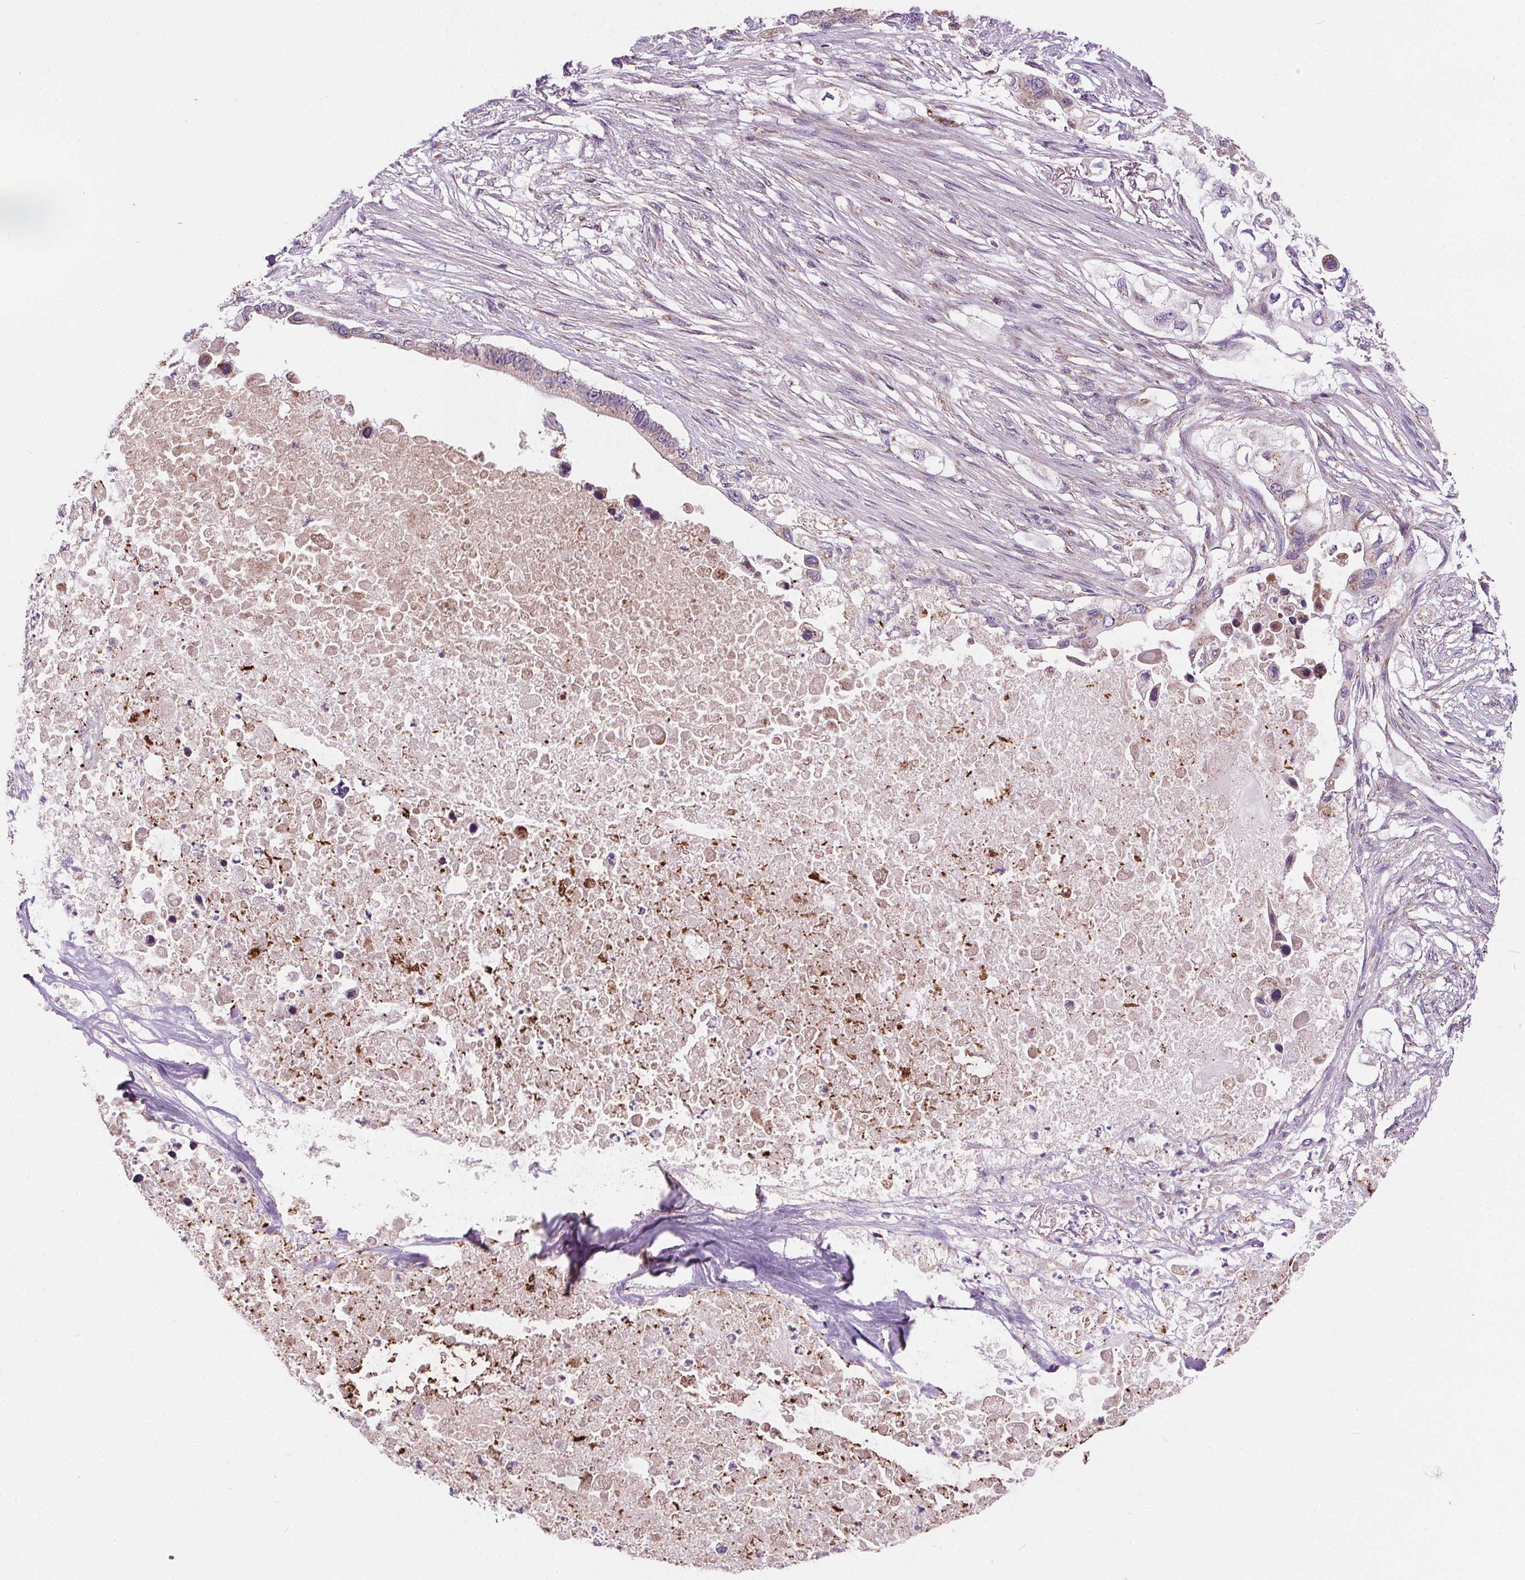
{"staining": {"intensity": "moderate", "quantity": "<25%", "location": "cytoplasmic/membranous"}, "tissue": "pancreatic cancer", "cell_type": "Tumor cells", "image_type": "cancer", "snomed": [{"axis": "morphology", "description": "Adenocarcinoma, NOS"}, {"axis": "topography", "description": "Pancreas"}], "caption": "Immunohistochemistry (IHC) of human pancreatic cancer (adenocarcinoma) demonstrates low levels of moderate cytoplasmic/membranous positivity in approximately <25% of tumor cells. The protein is stained brown, and the nuclei are stained in blue (DAB IHC with brightfield microscopy, high magnification).", "gene": "GOLT1B", "patient": {"sex": "female", "age": 63}}